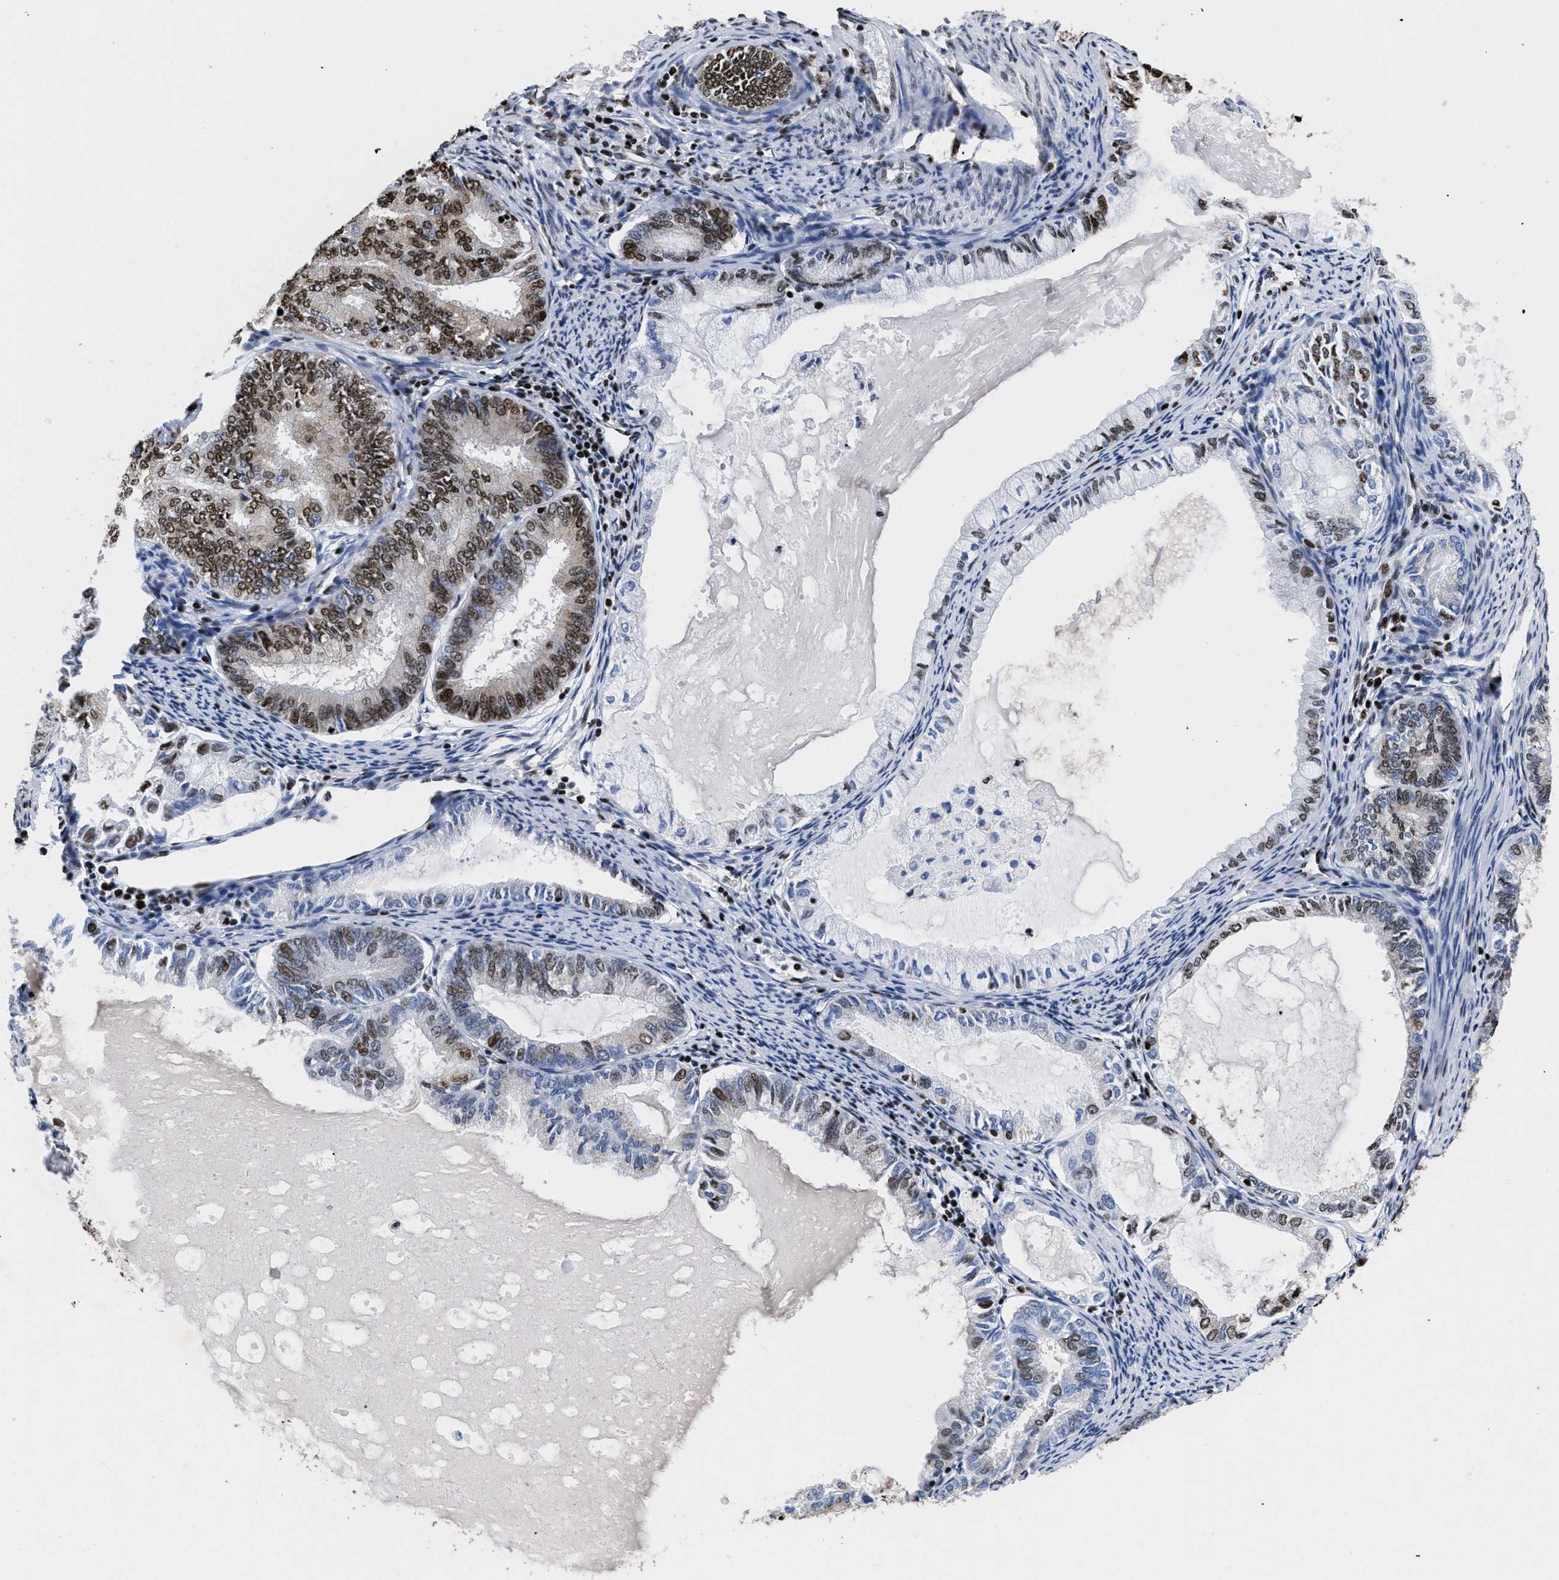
{"staining": {"intensity": "strong", "quantity": "25%-75%", "location": "nuclear"}, "tissue": "endometrial cancer", "cell_type": "Tumor cells", "image_type": "cancer", "snomed": [{"axis": "morphology", "description": "Adenocarcinoma, NOS"}, {"axis": "topography", "description": "Endometrium"}], "caption": "Protein staining shows strong nuclear staining in about 25%-75% of tumor cells in endometrial cancer.", "gene": "CALHM3", "patient": {"sex": "female", "age": 86}}